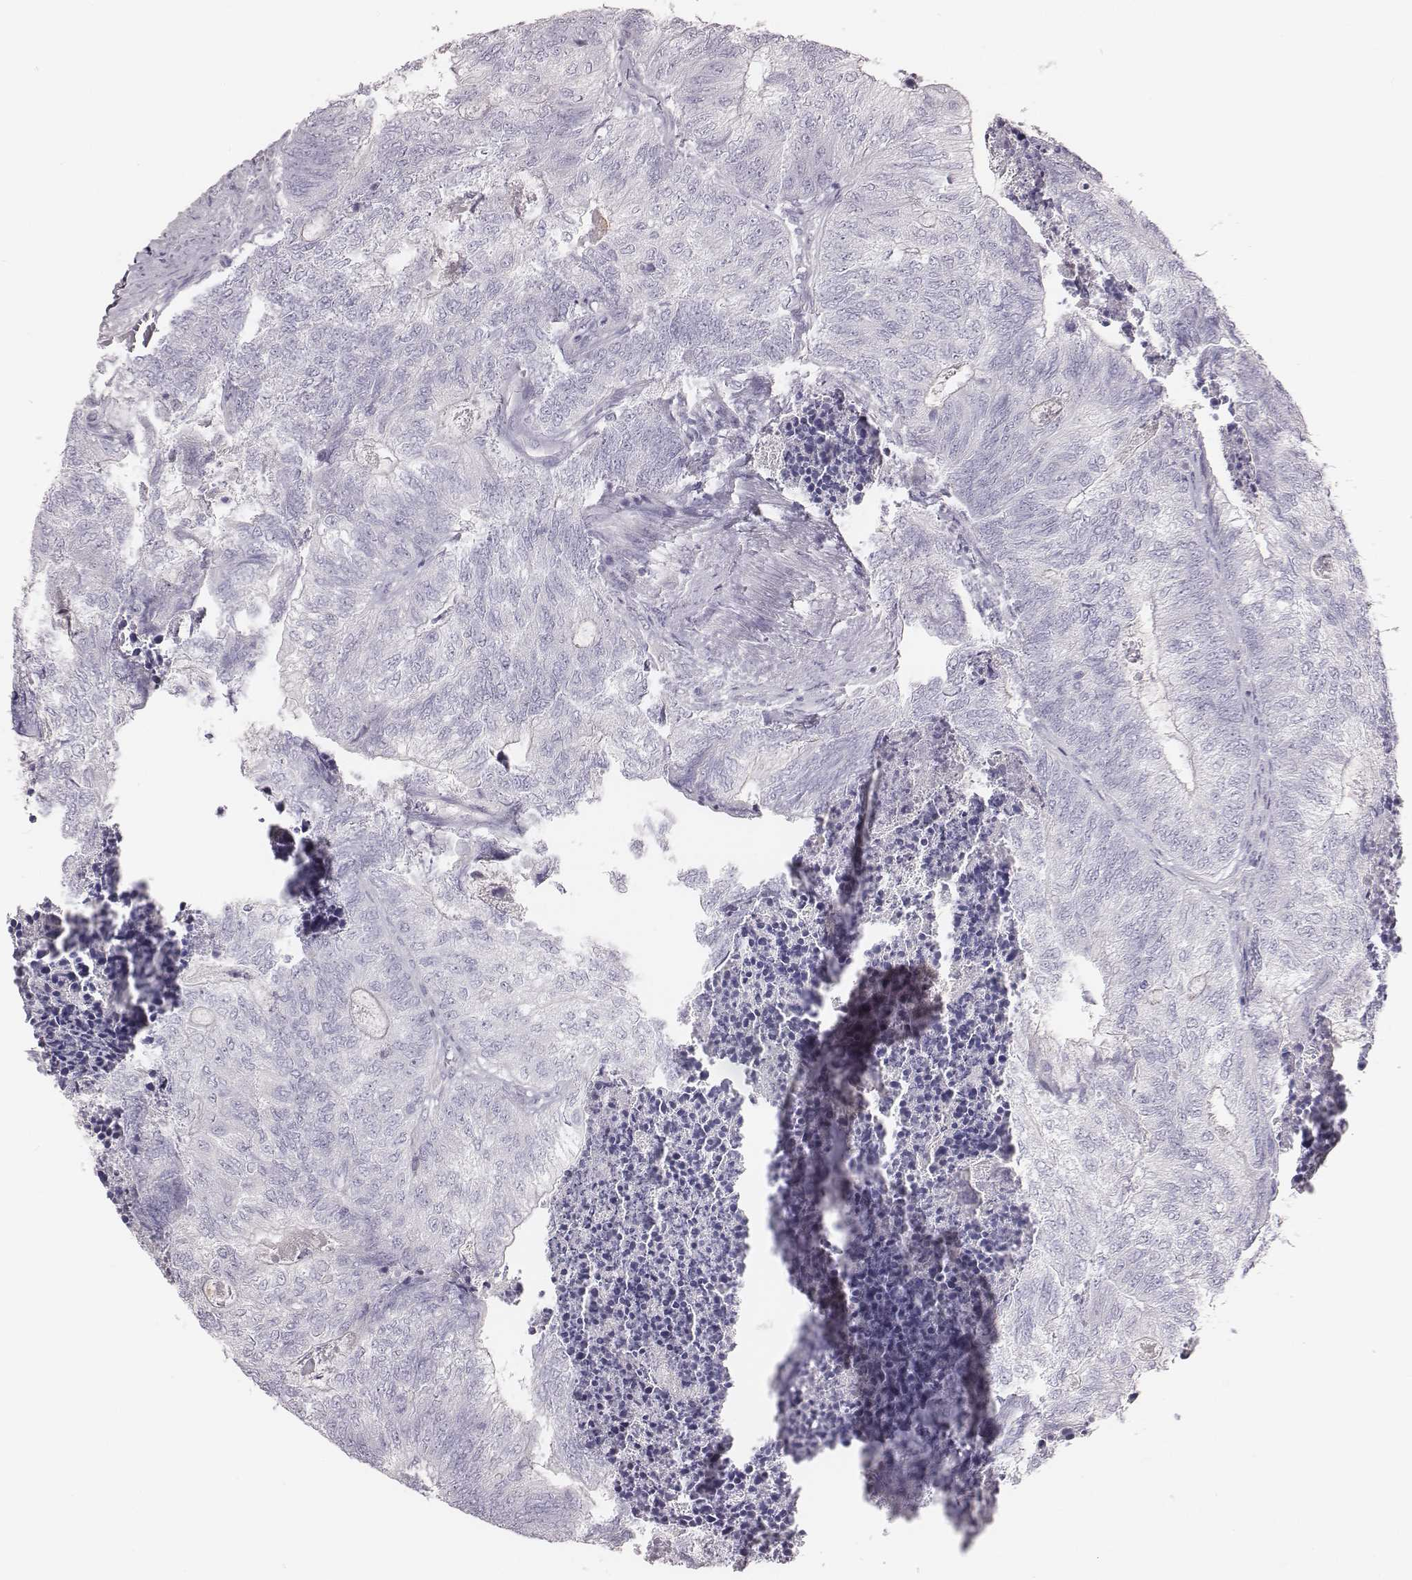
{"staining": {"intensity": "negative", "quantity": "none", "location": "none"}, "tissue": "colorectal cancer", "cell_type": "Tumor cells", "image_type": "cancer", "snomed": [{"axis": "morphology", "description": "Adenocarcinoma, NOS"}, {"axis": "topography", "description": "Colon"}], "caption": "There is no significant staining in tumor cells of adenocarcinoma (colorectal).", "gene": "C6orf58", "patient": {"sex": "female", "age": 67}}